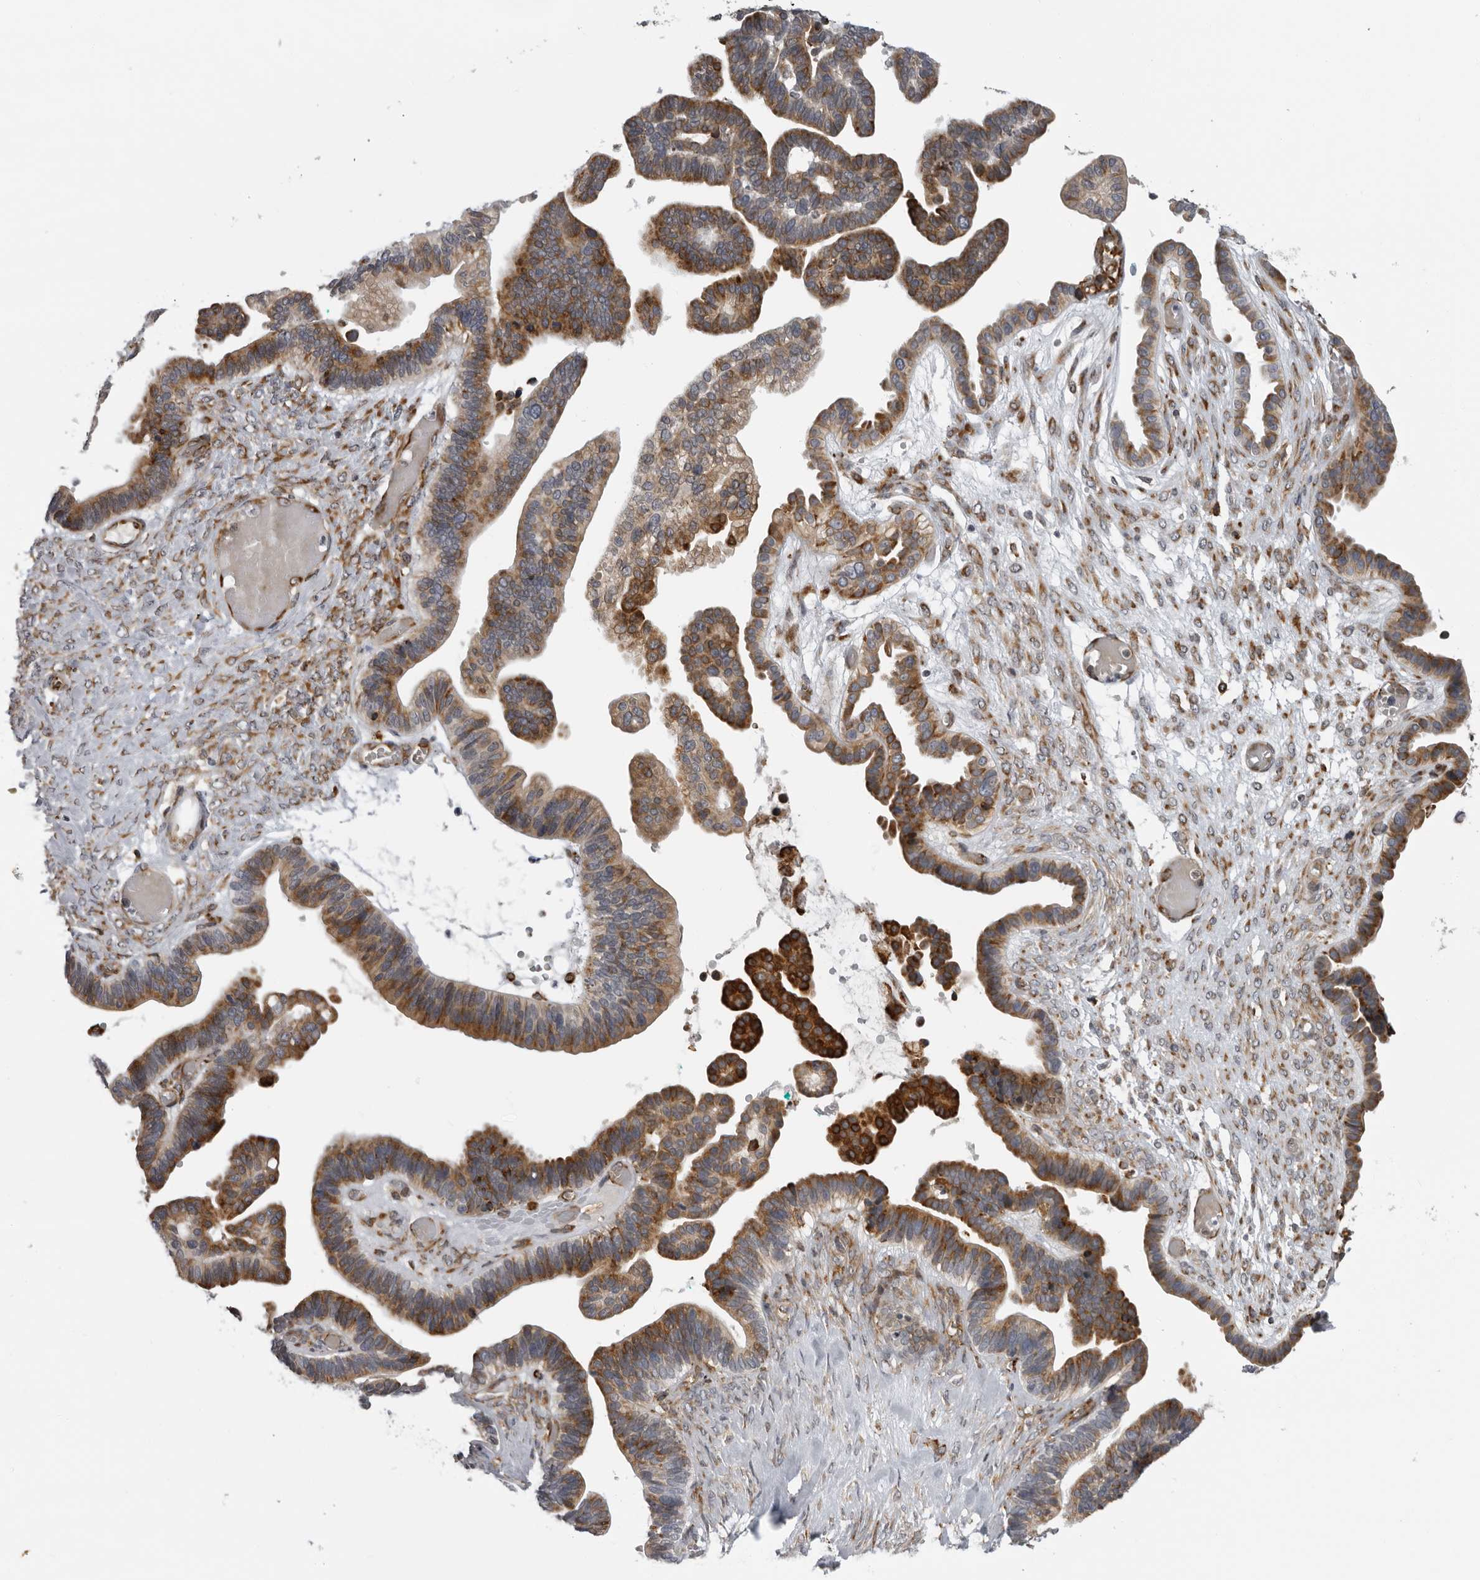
{"staining": {"intensity": "strong", "quantity": ">75%", "location": "cytoplasmic/membranous"}, "tissue": "ovarian cancer", "cell_type": "Tumor cells", "image_type": "cancer", "snomed": [{"axis": "morphology", "description": "Cystadenocarcinoma, serous, NOS"}, {"axis": "topography", "description": "Ovary"}], "caption": "Immunohistochemistry staining of serous cystadenocarcinoma (ovarian), which exhibits high levels of strong cytoplasmic/membranous staining in approximately >75% of tumor cells indicating strong cytoplasmic/membranous protein positivity. The staining was performed using DAB (3,3'-diaminobenzidine) (brown) for protein detection and nuclei were counterstained in hematoxylin (blue).", "gene": "ALPK2", "patient": {"sex": "female", "age": 56}}